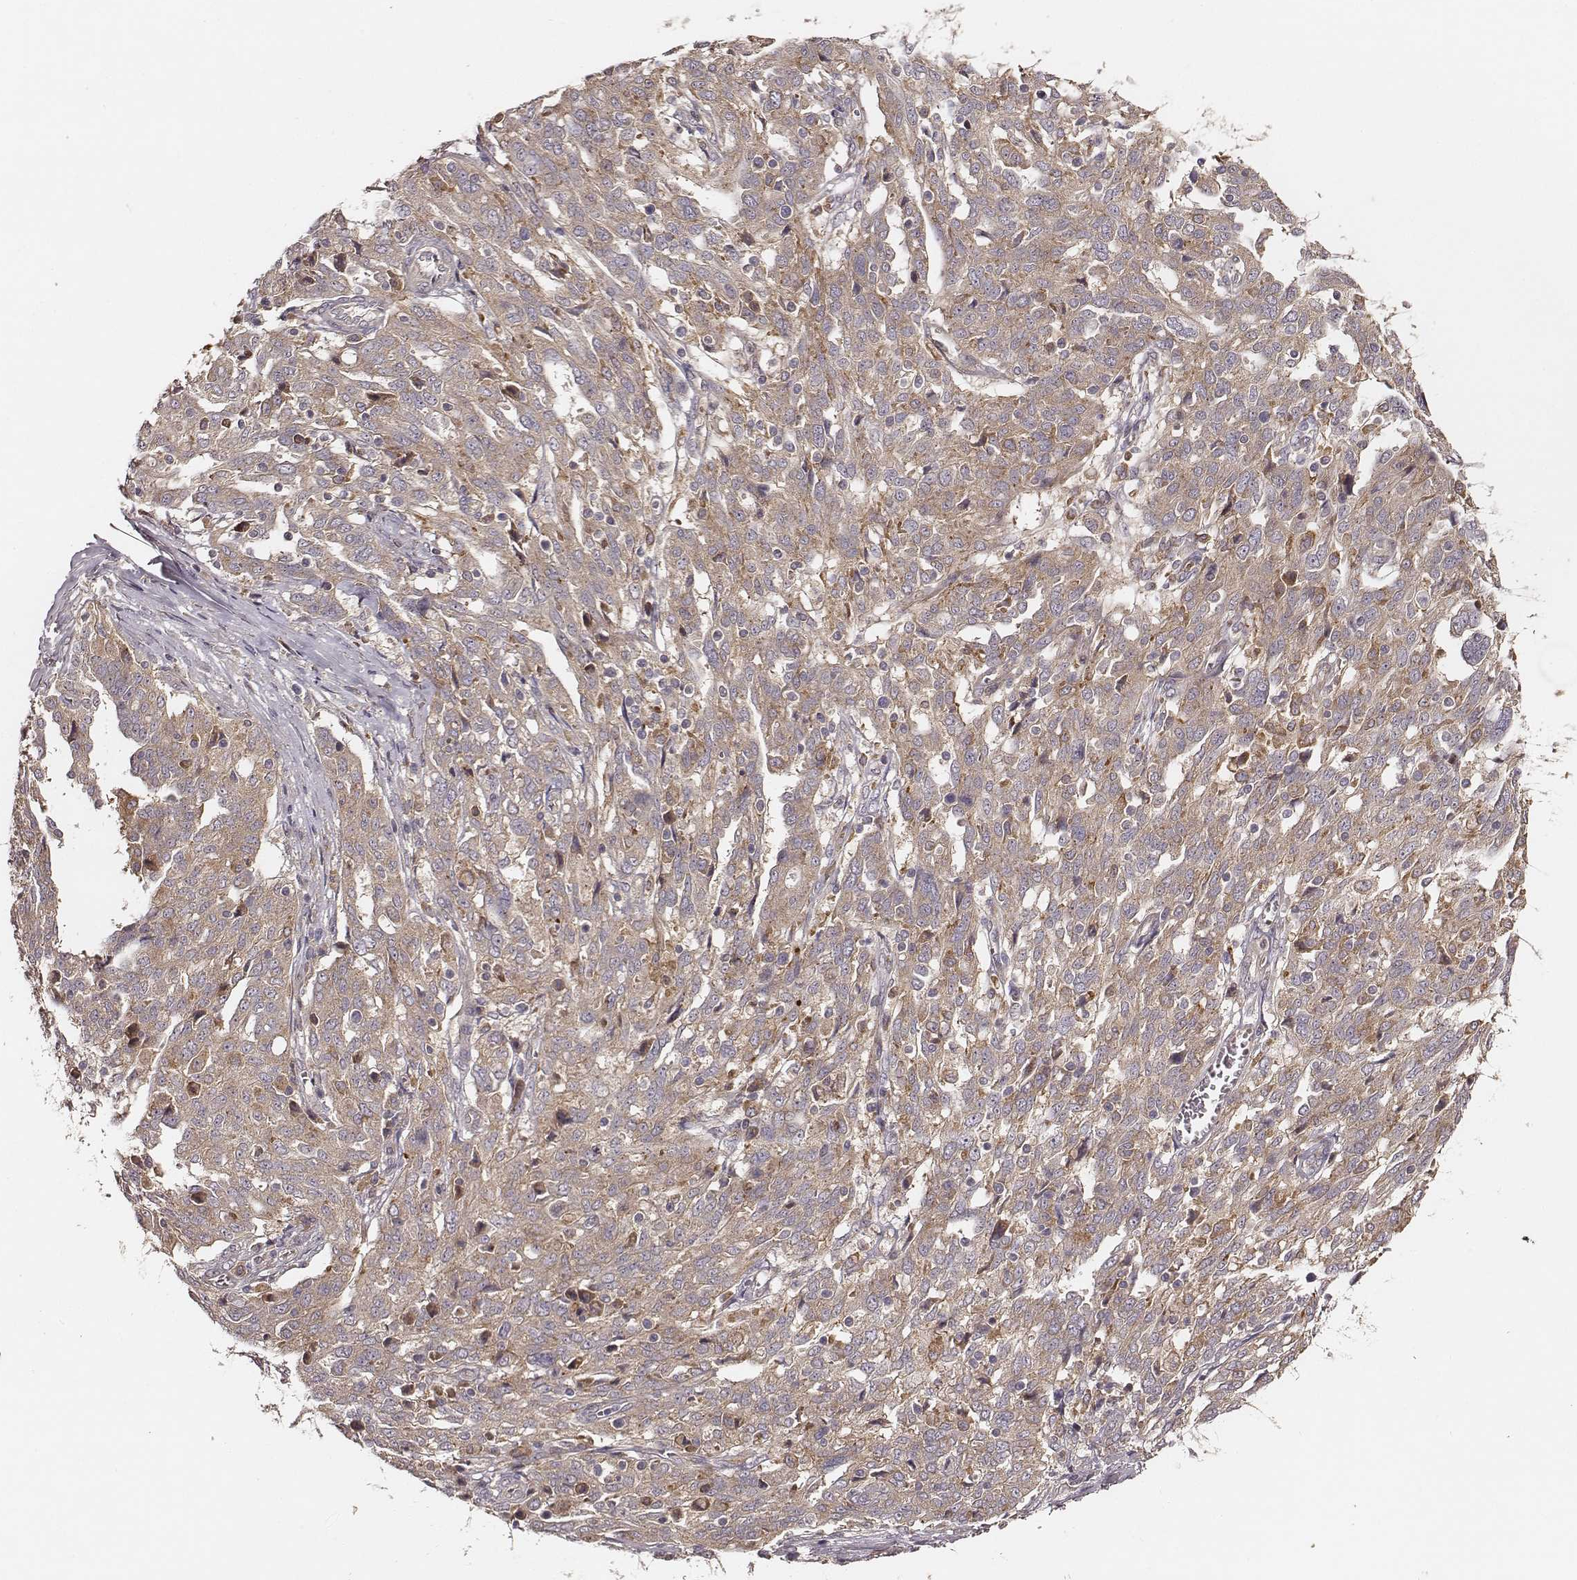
{"staining": {"intensity": "weak", "quantity": ">75%", "location": "cytoplasmic/membranous"}, "tissue": "ovarian cancer", "cell_type": "Tumor cells", "image_type": "cancer", "snomed": [{"axis": "morphology", "description": "Cystadenocarcinoma, serous, NOS"}, {"axis": "topography", "description": "Ovary"}], "caption": "Ovarian cancer (serous cystadenocarcinoma) tissue reveals weak cytoplasmic/membranous staining in approximately >75% of tumor cells", "gene": "VPS26A", "patient": {"sex": "female", "age": 67}}